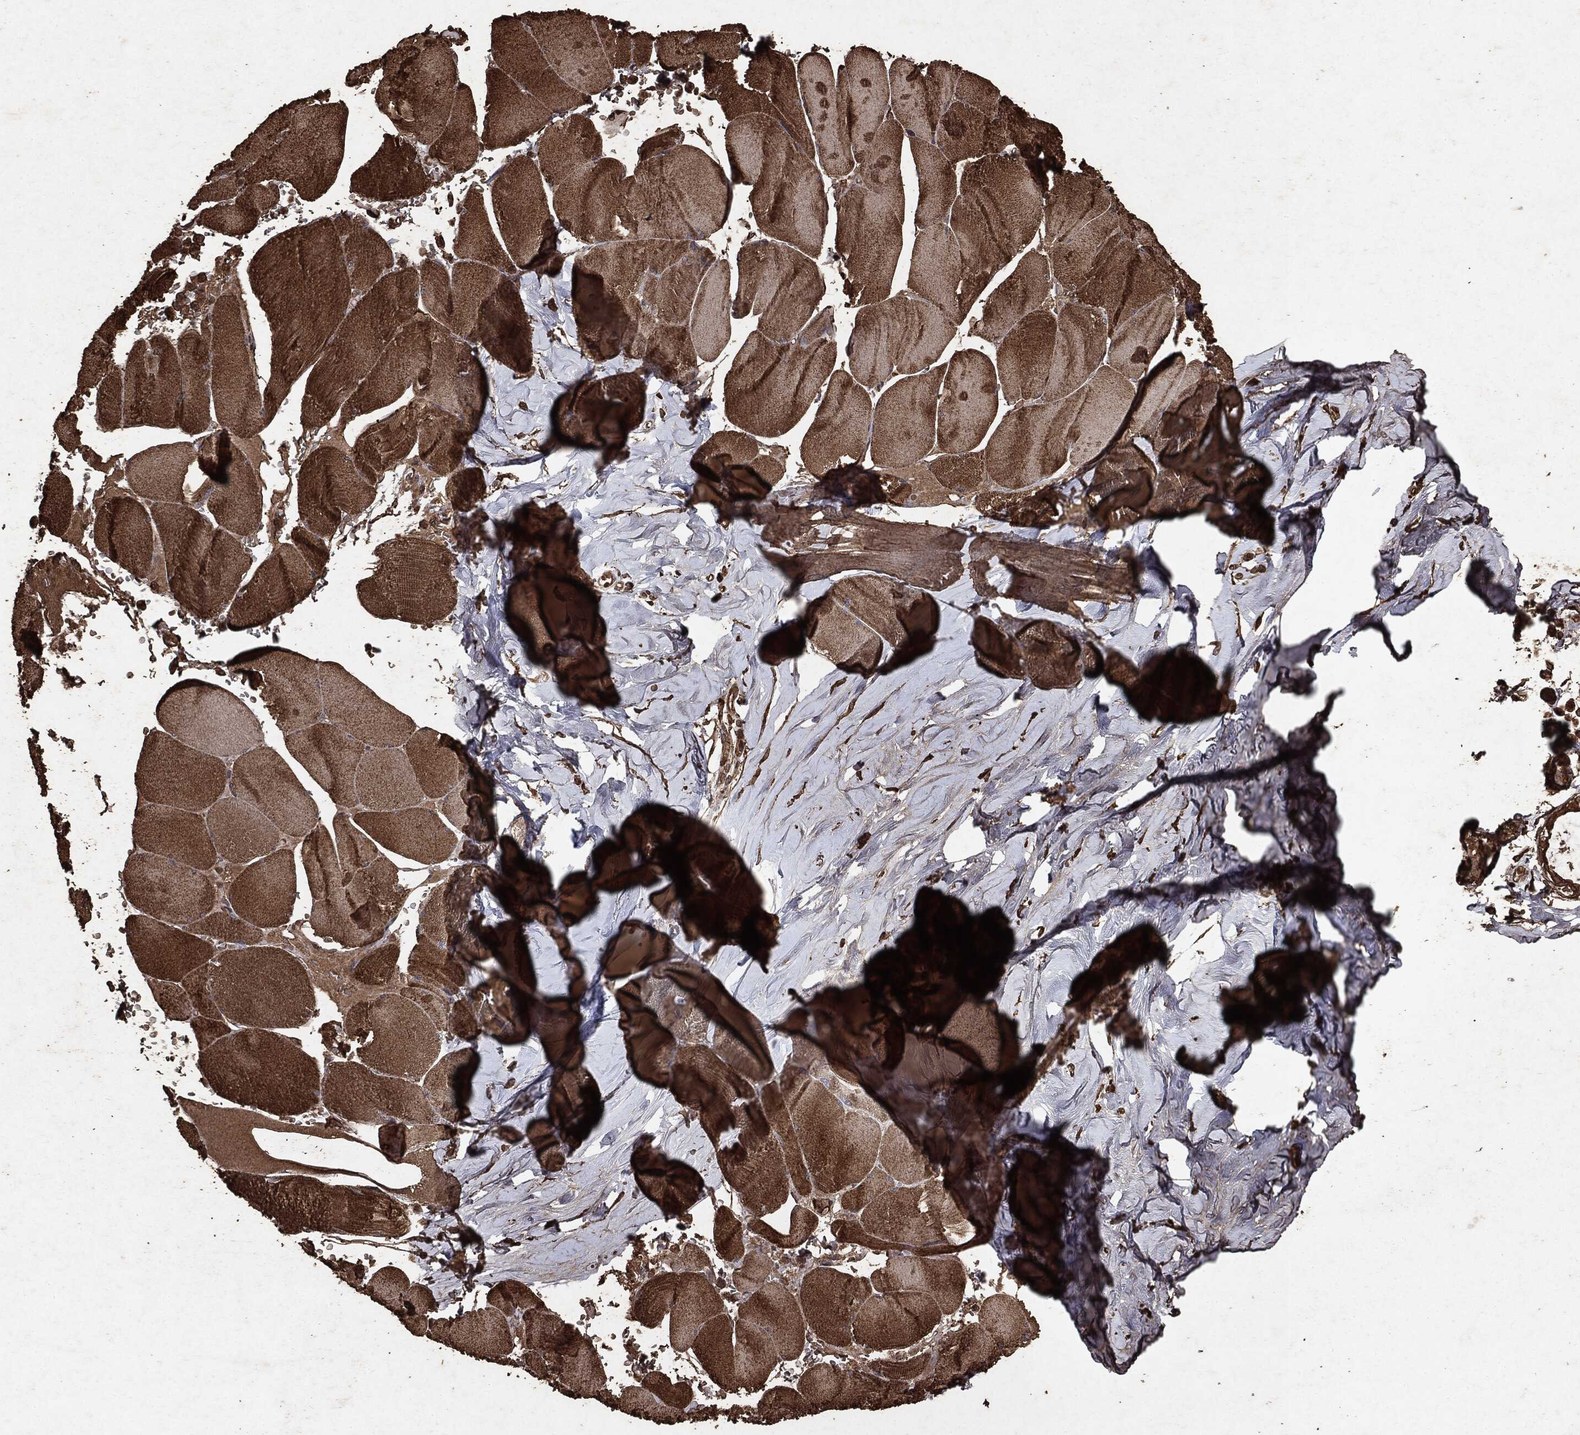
{"staining": {"intensity": "moderate", "quantity": "25%-75%", "location": "cytoplasmic/membranous"}, "tissue": "skeletal muscle", "cell_type": "Myocytes", "image_type": "normal", "snomed": [{"axis": "morphology", "description": "Normal tissue, NOS"}, {"axis": "topography", "description": "Skeletal muscle"}], "caption": "High-magnification brightfield microscopy of normal skeletal muscle stained with DAB (3,3'-diaminobenzidine) (brown) and counterstained with hematoxylin (blue). myocytes exhibit moderate cytoplasmic/membranous expression is identified in approximately25%-75% of cells.", "gene": "ARAF", "patient": {"sex": "male", "age": 56}}